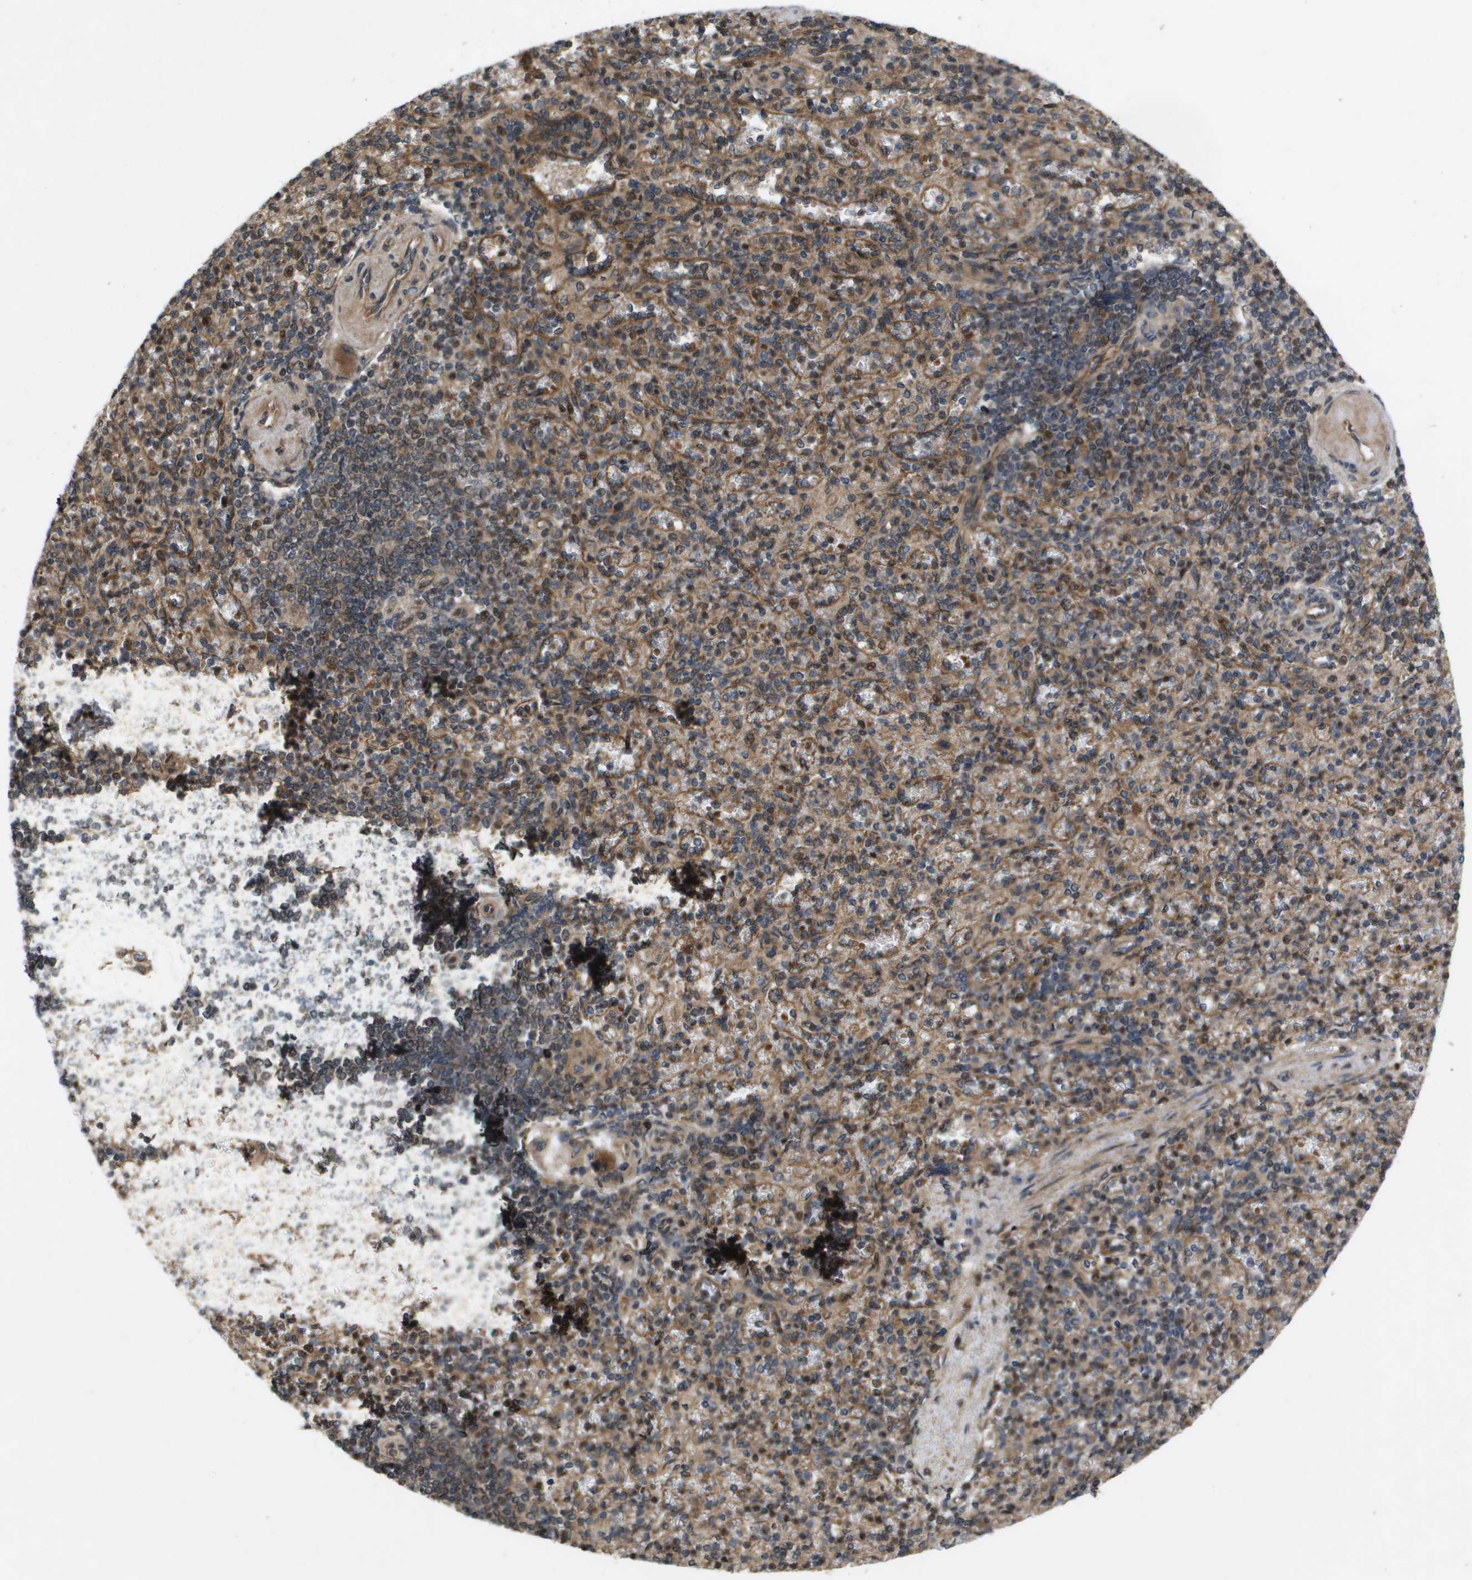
{"staining": {"intensity": "moderate", "quantity": ">75%", "location": "cytoplasmic/membranous,nuclear"}, "tissue": "spleen", "cell_type": "Cells in red pulp", "image_type": "normal", "snomed": [{"axis": "morphology", "description": "Normal tissue, NOS"}, {"axis": "topography", "description": "Spleen"}], "caption": "Immunohistochemistry of unremarkable human spleen demonstrates medium levels of moderate cytoplasmic/membranous,nuclear expression in approximately >75% of cells in red pulp. The staining is performed using DAB (3,3'-diaminobenzidine) brown chromogen to label protein expression. The nuclei are counter-stained blue using hematoxylin.", "gene": "SPTLC1", "patient": {"sex": "female", "age": 74}}